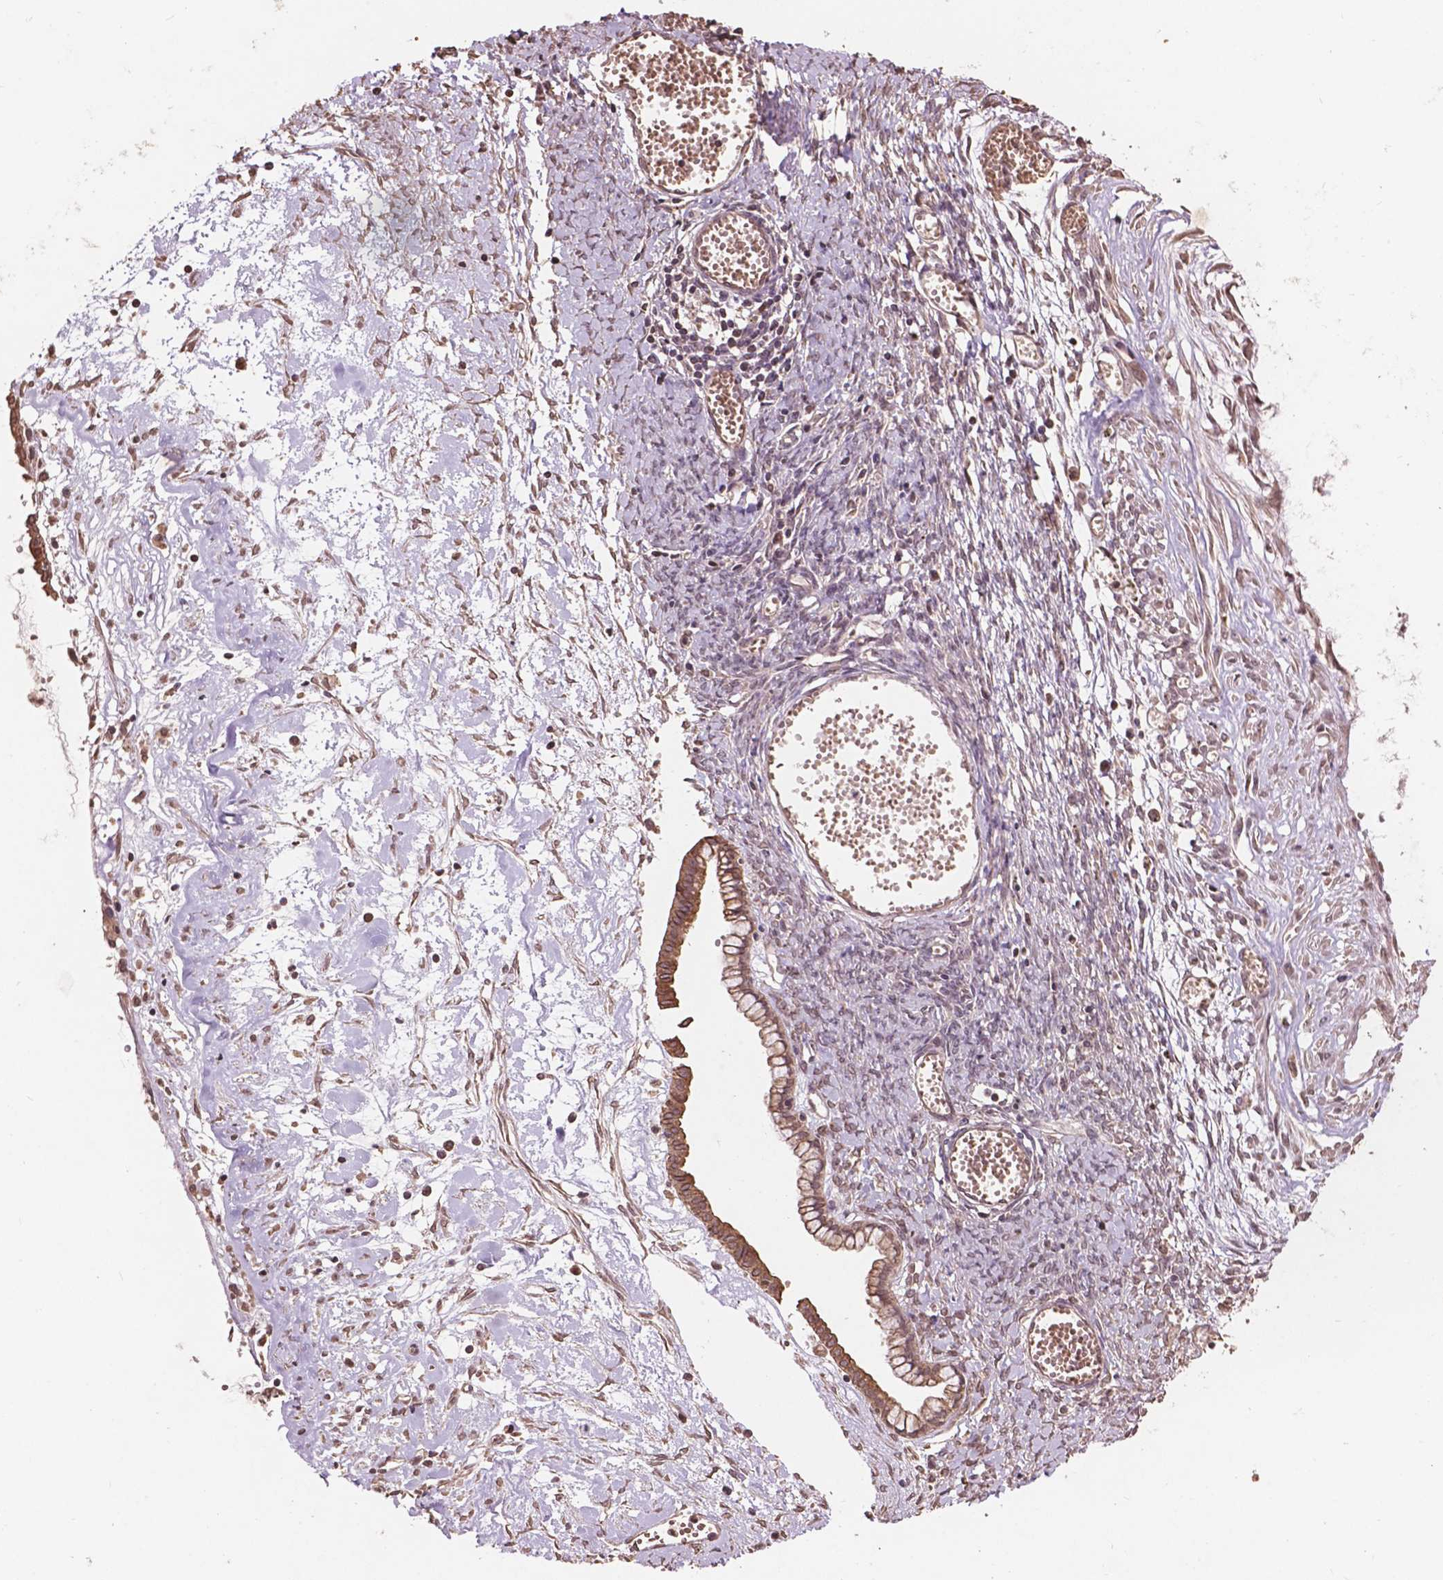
{"staining": {"intensity": "weak", "quantity": "25%-75%", "location": "cytoplasmic/membranous"}, "tissue": "ovarian cancer", "cell_type": "Tumor cells", "image_type": "cancer", "snomed": [{"axis": "morphology", "description": "Cystadenocarcinoma, mucinous, NOS"}, {"axis": "topography", "description": "Ovary"}], "caption": "Protein staining by immunohistochemistry (IHC) demonstrates weak cytoplasmic/membranous positivity in about 25%-75% of tumor cells in ovarian mucinous cystadenocarcinoma.", "gene": "GLRA2", "patient": {"sex": "female", "age": 67}}